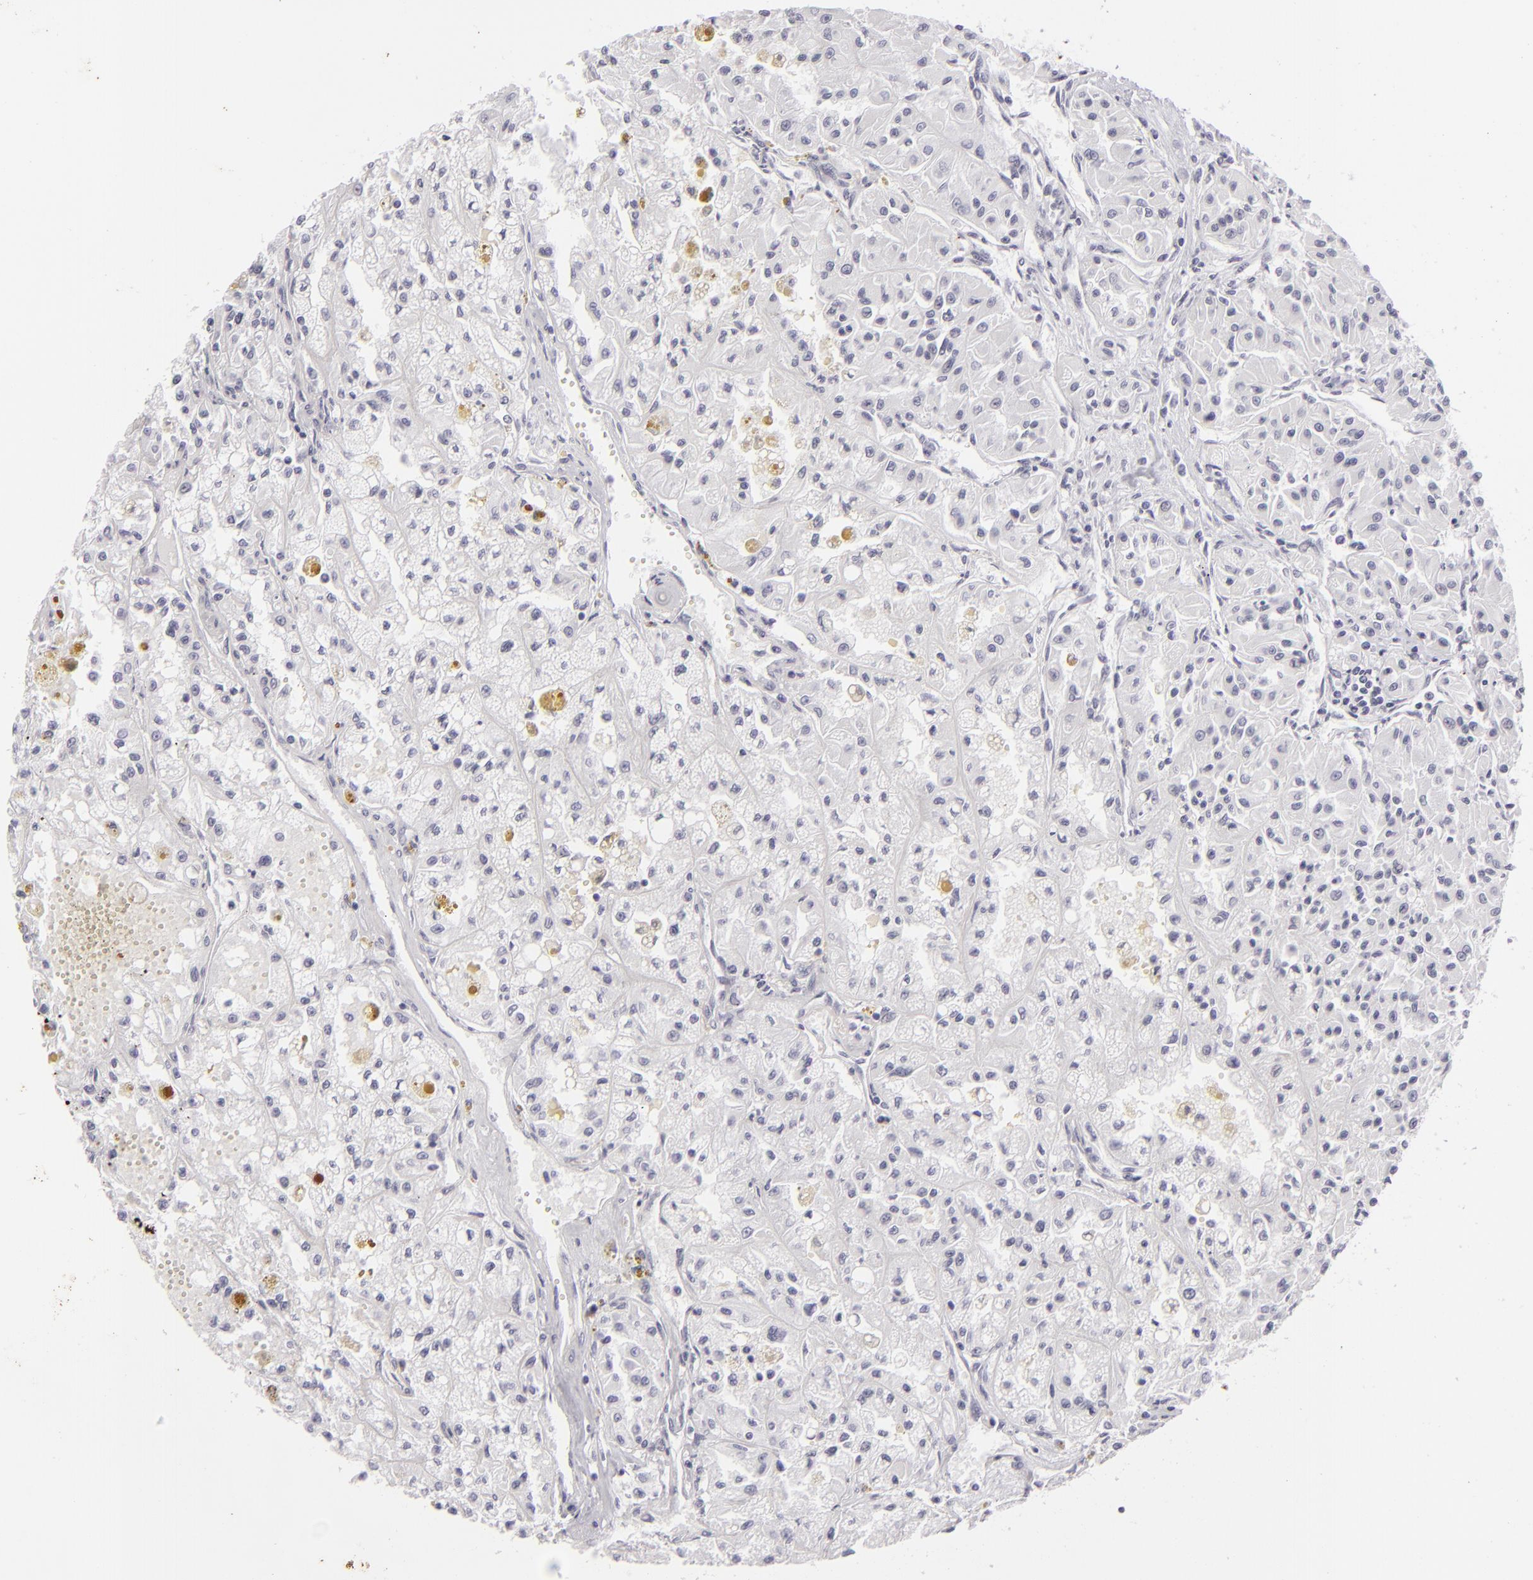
{"staining": {"intensity": "negative", "quantity": "none", "location": "none"}, "tissue": "renal cancer", "cell_type": "Tumor cells", "image_type": "cancer", "snomed": [{"axis": "morphology", "description": "Adenocarcinoma, NOS"}, {"axis": "topography", "description": "Kidney"}], "caption": "High magnification brightfield microscopy of renal cancer stained with DAB (brown) and counterstained with hematoxylin (blue): tumor cells show no significant staining.", "gene": "KRT1", "patient": {"sex": "male", "age": 78}}